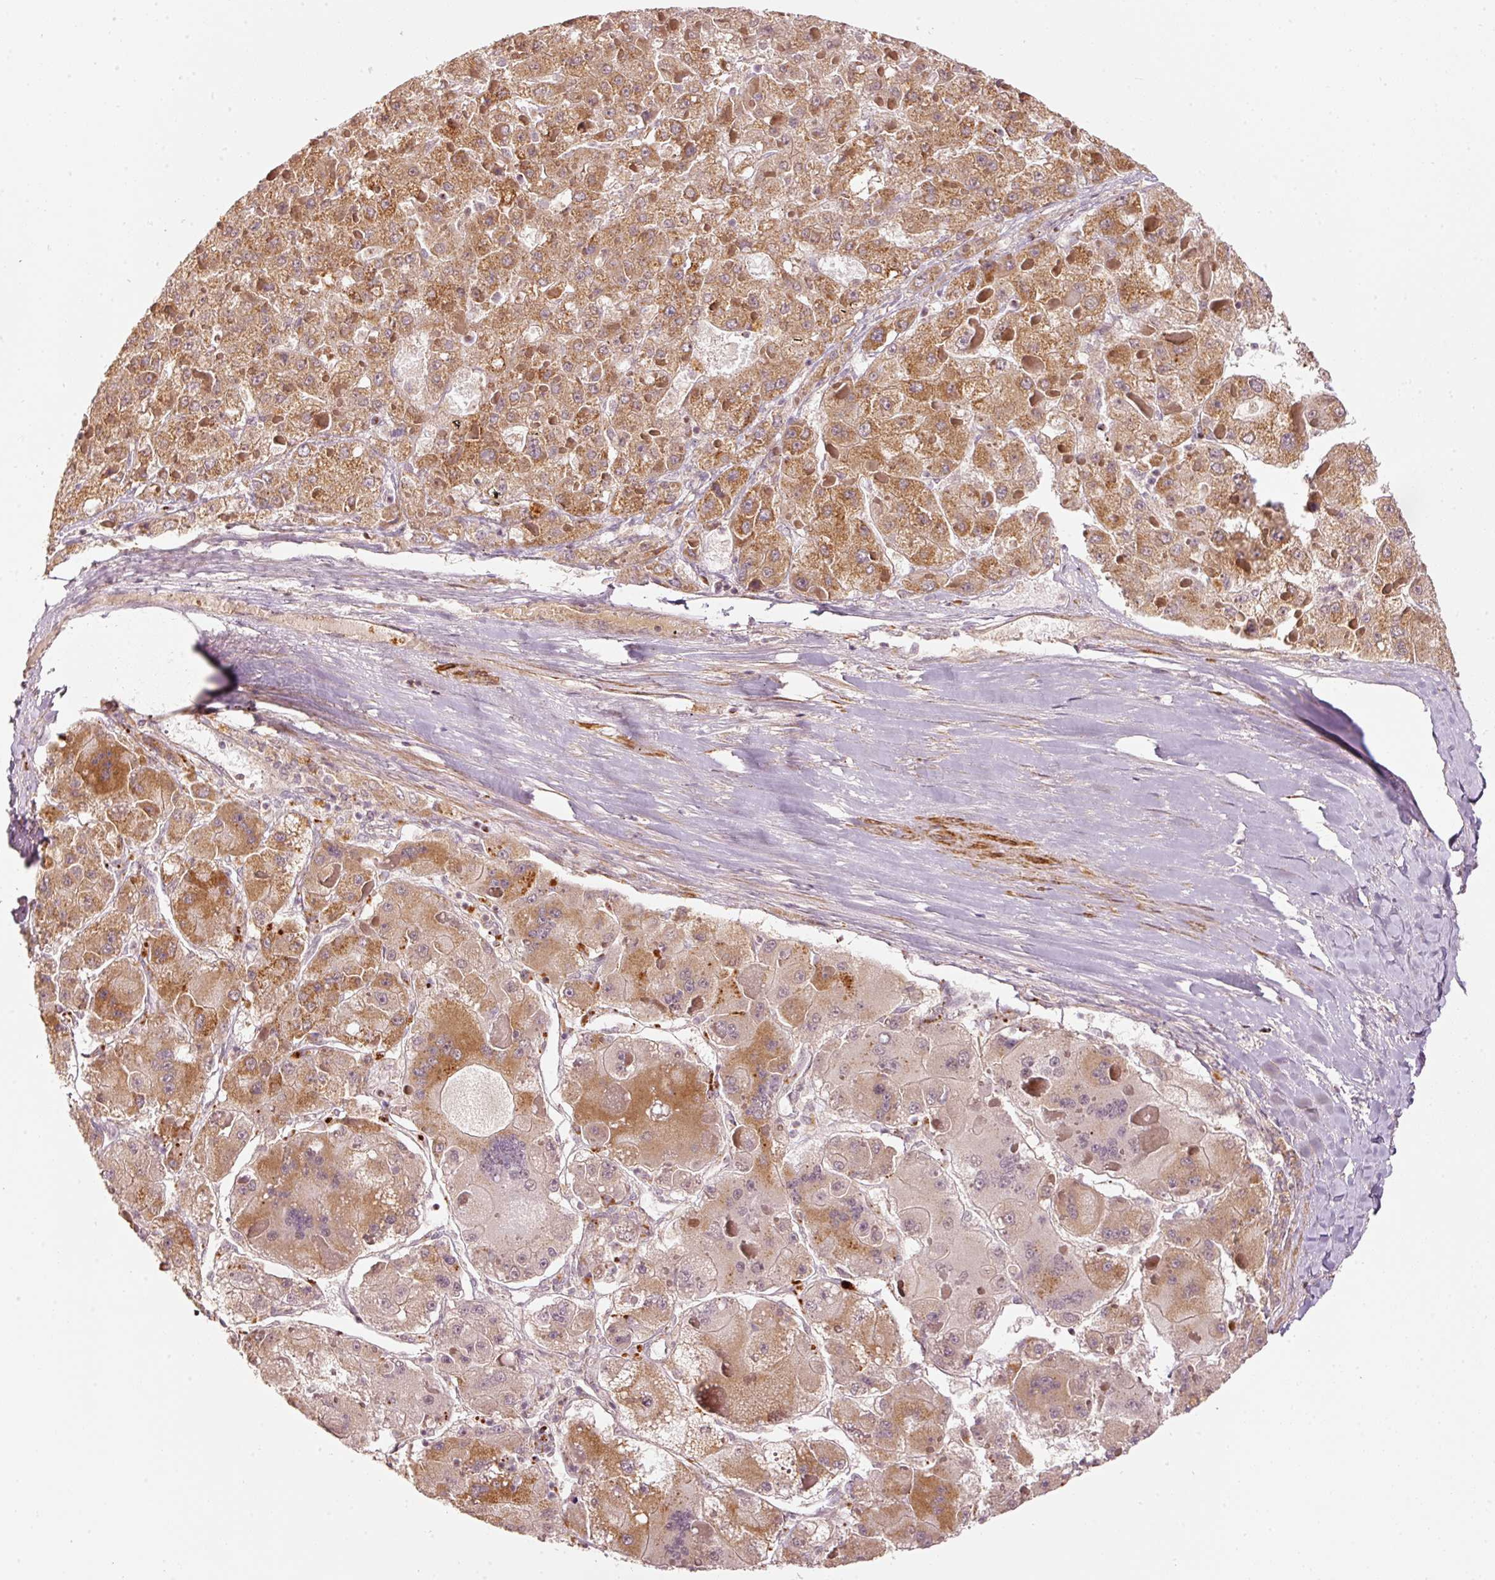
{"staining": {"intensity": "moderate", "quantity": ">75%", "location": "cytoplasmic/membranous"}, "tissue": "liver cancer", "cell_type": "Tumor cells", "image_type": "cancer", "snomed": [{"axis": "morphology", "description": "Carcinoma, Hepatocellular, NOS"}, {"axis": "topography", "description": "Liver"}], "caption": "Human hepatocellular carcinoma (liver) stained with a brown dye shows moderate cytoplasmic/membranous positive expression in approximately >75% of tumor cells.", "gene": "ARHGAP22", "patient": {"sex": "female", "age": 73}}